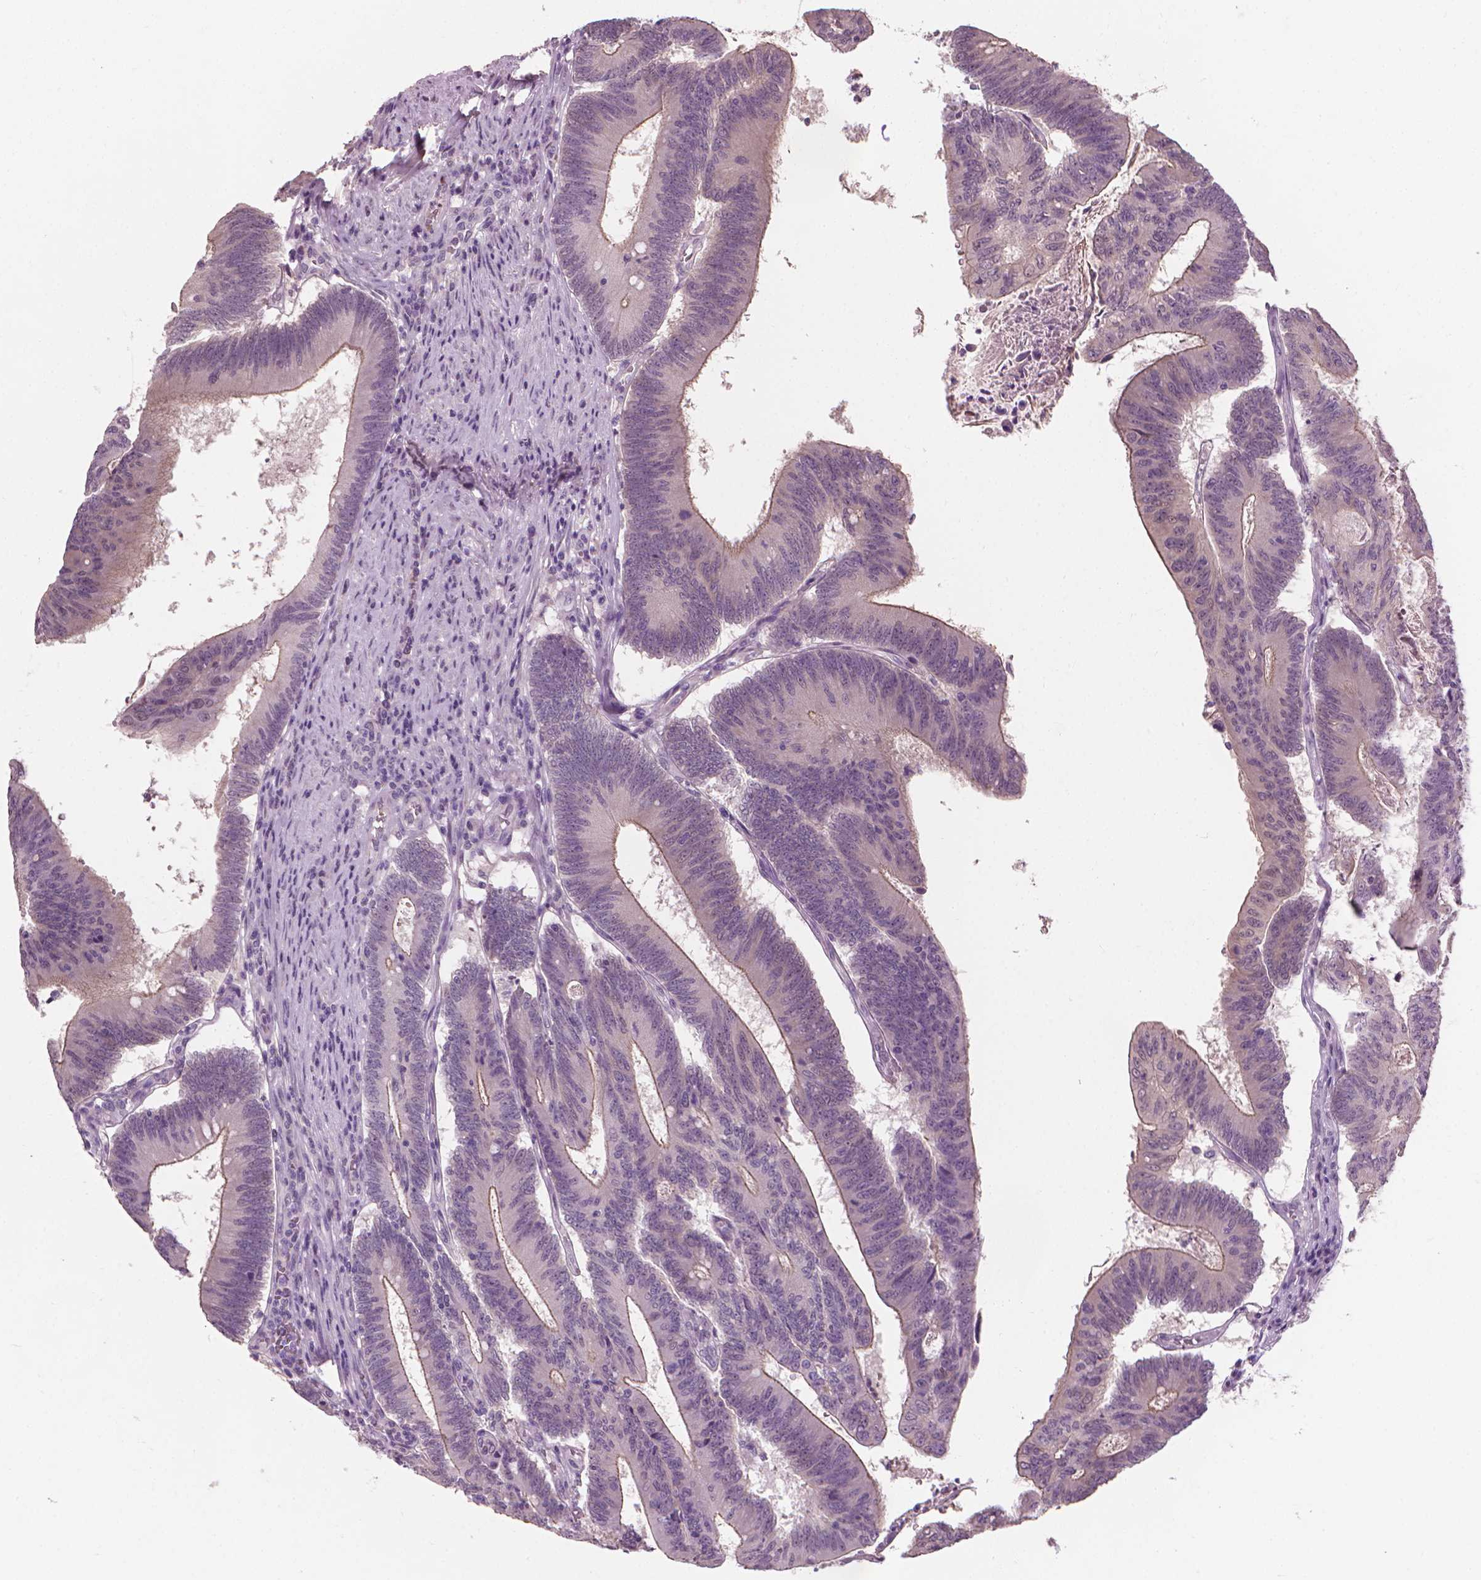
{"staining": {"intensity": "weak", "quantity": "<25%", "location": "cytoplasmic/membranous"}, "tissue": "colorectal cancer", "cell_type": "Tumor cells", "image_type": "cancer", "snomed": [{"axis": "morphology", "description": "Adenocarcinoma, NOS"}, {"axis": "topography", "description": "Colon"}], "caption": "Image shows no significant protein staining in tumor cells of colorectal cancer (adenocarcinoma).", "gene": "SAXO2", "patient": {"sex": "female", "age": 70}}